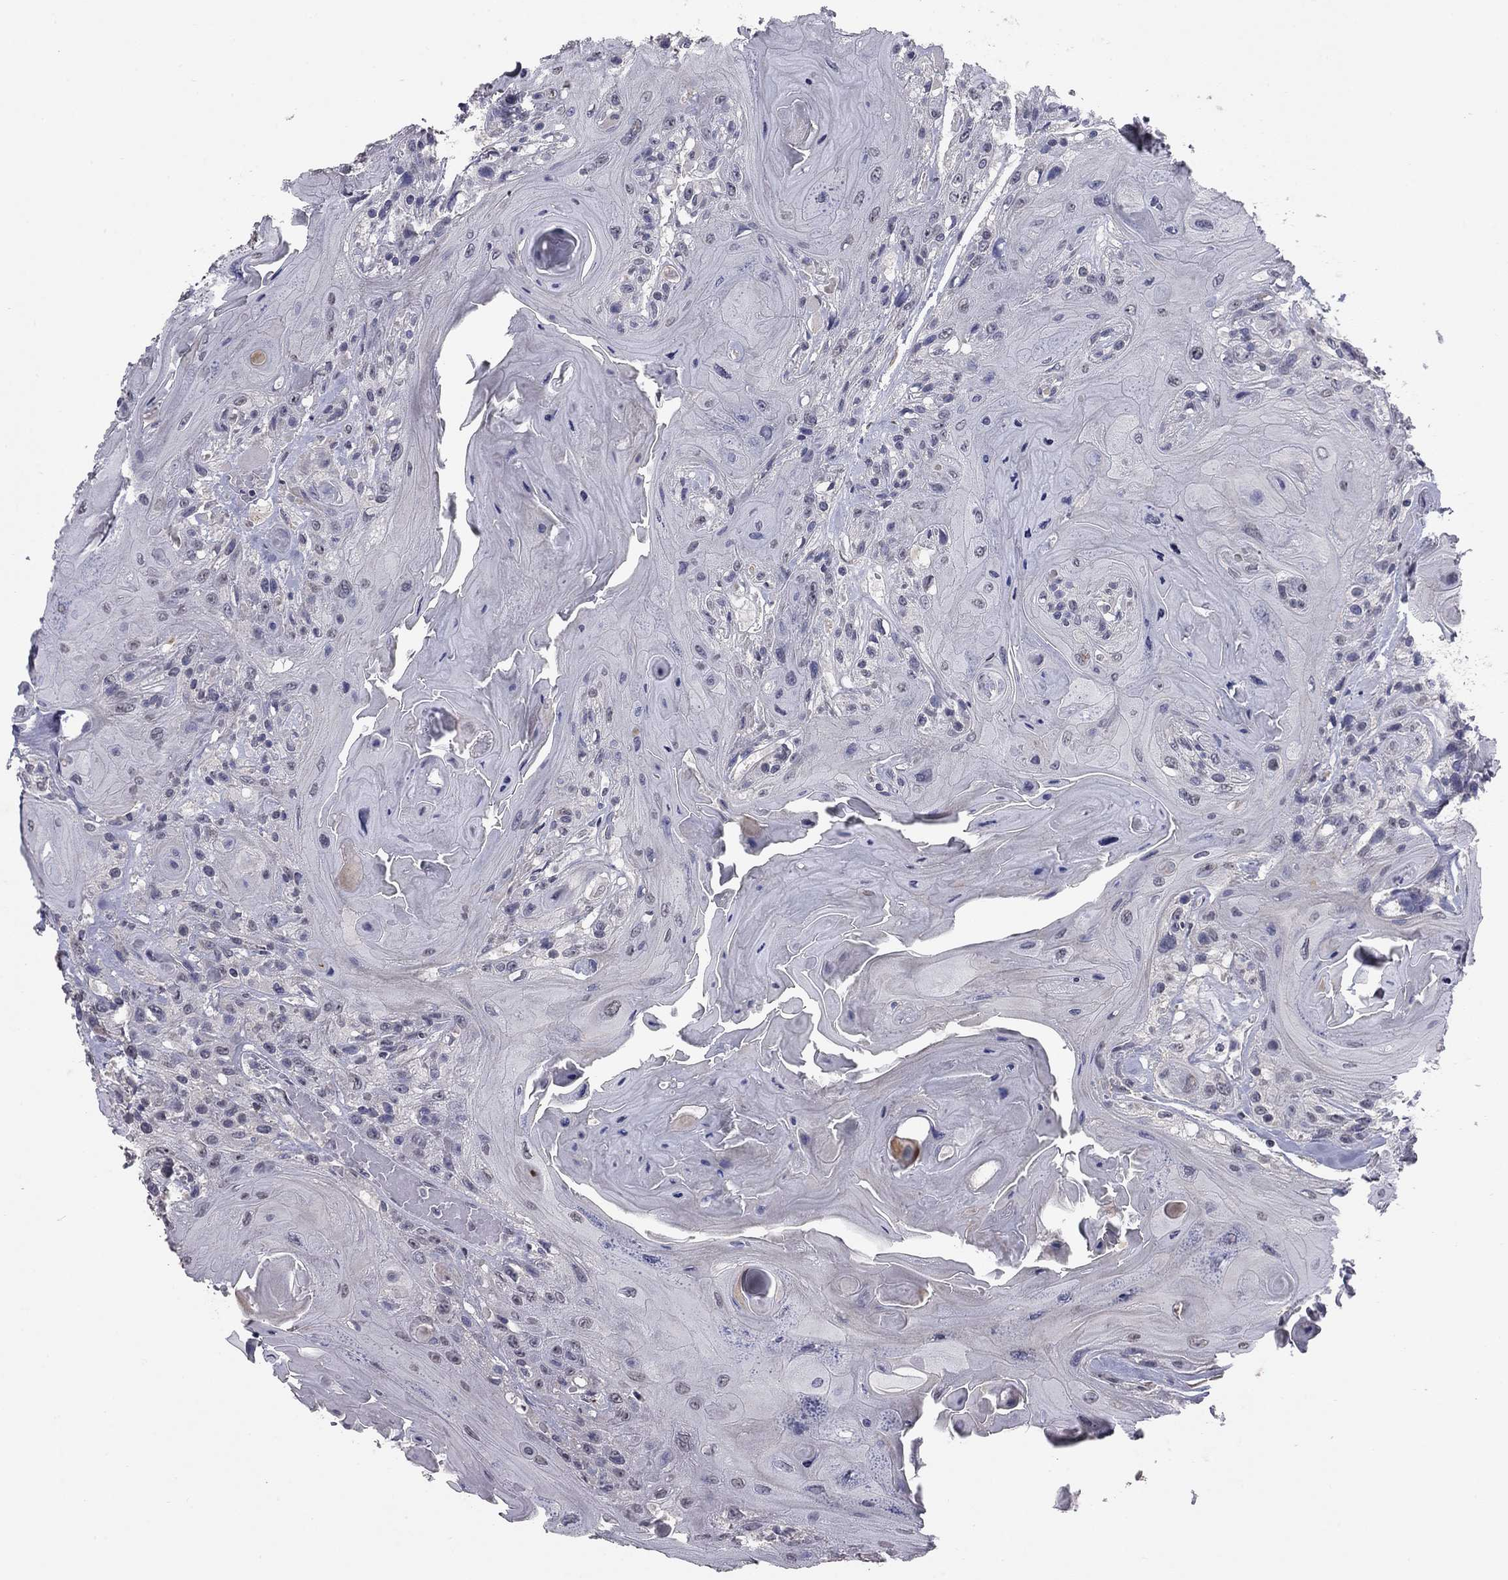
{"staining": {"intensity": "negative", "quantity": "none", "location": "none"}, "tissue": "head and neck cancer", "cell_type": "Tumor cells", "image_type": "cancer", "snomed": [{"axis": "morphology", "description": "Squamous cell carcinoma, NOS"}, {"axis": "topography", "description": "Head-Neck"}], "caption": "This micrograph is of squamous cell carcinoma (head and neck) stained with IHC to label a protein in brown with the nuclei are counter-stained blue. There is no positivity in tumor cells. (DAB immunohistochemistry with hematoxylin counter stain).", "gene": "PRRT2", "patient": {"sex": "female", "age": 59}}